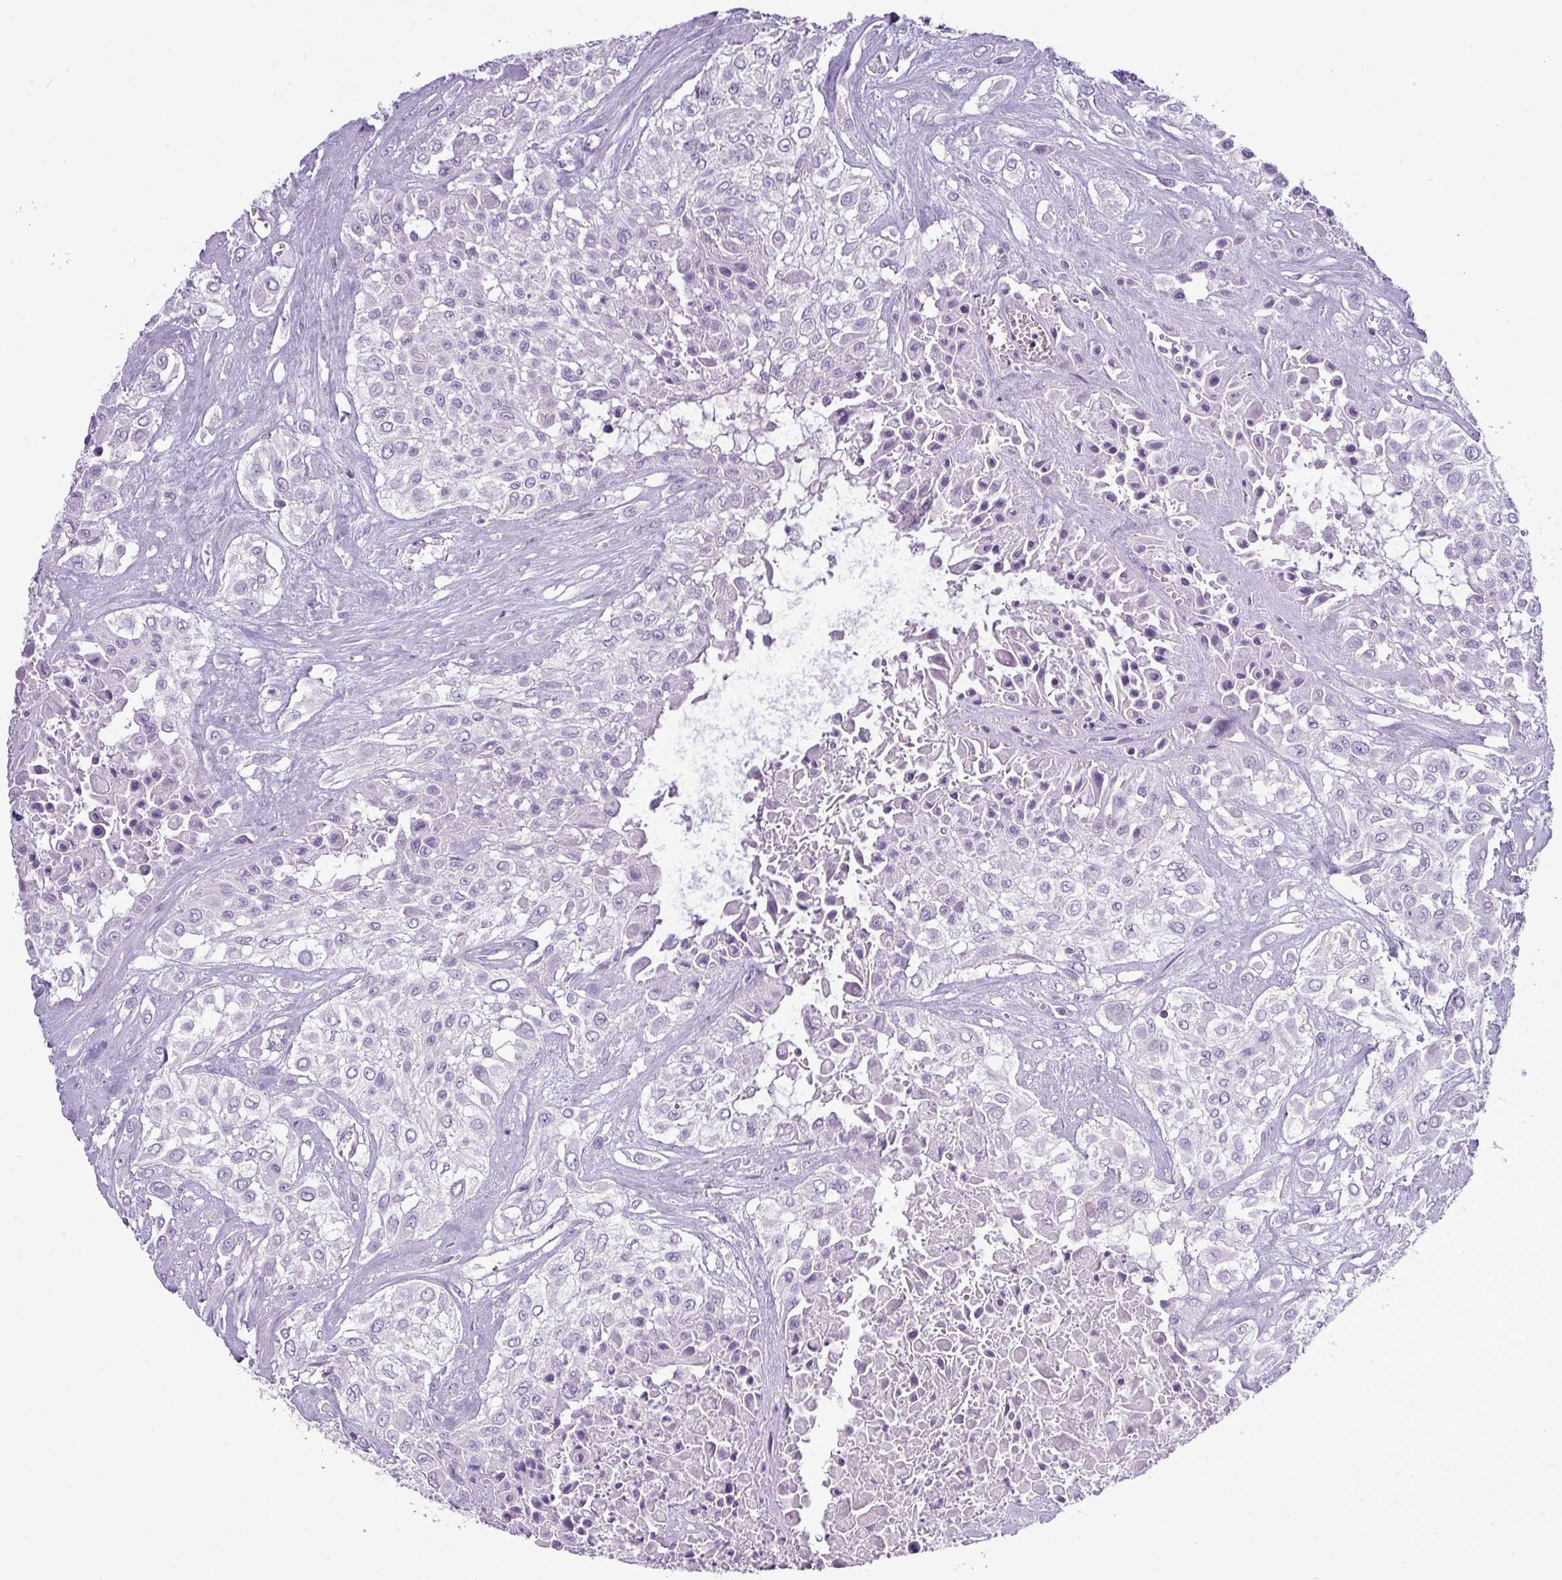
{"staining": {"intensity": "negative", "quantity": "none", "location": "none"}, "tissue": "urothelial cancer", "cell_type": "Tumor cells", "image_type": "cancer", "snomed": [{"axis": "morphology", "description": "Urothelial carcinoma, High grade"}, {"axis": "topography", "description": "Urinary bladder"}], "caption": "Immunohistochemistry histopathology image of human urothelial cancer stained for a protein (brown), which demonstrates no expression in tumor cells. (Brightfield microscopy of DAB immunohistochemistry (IHC) at high magnification).", "gene": "TMEM91", "patient": {"sex": "male", "age": 67}}